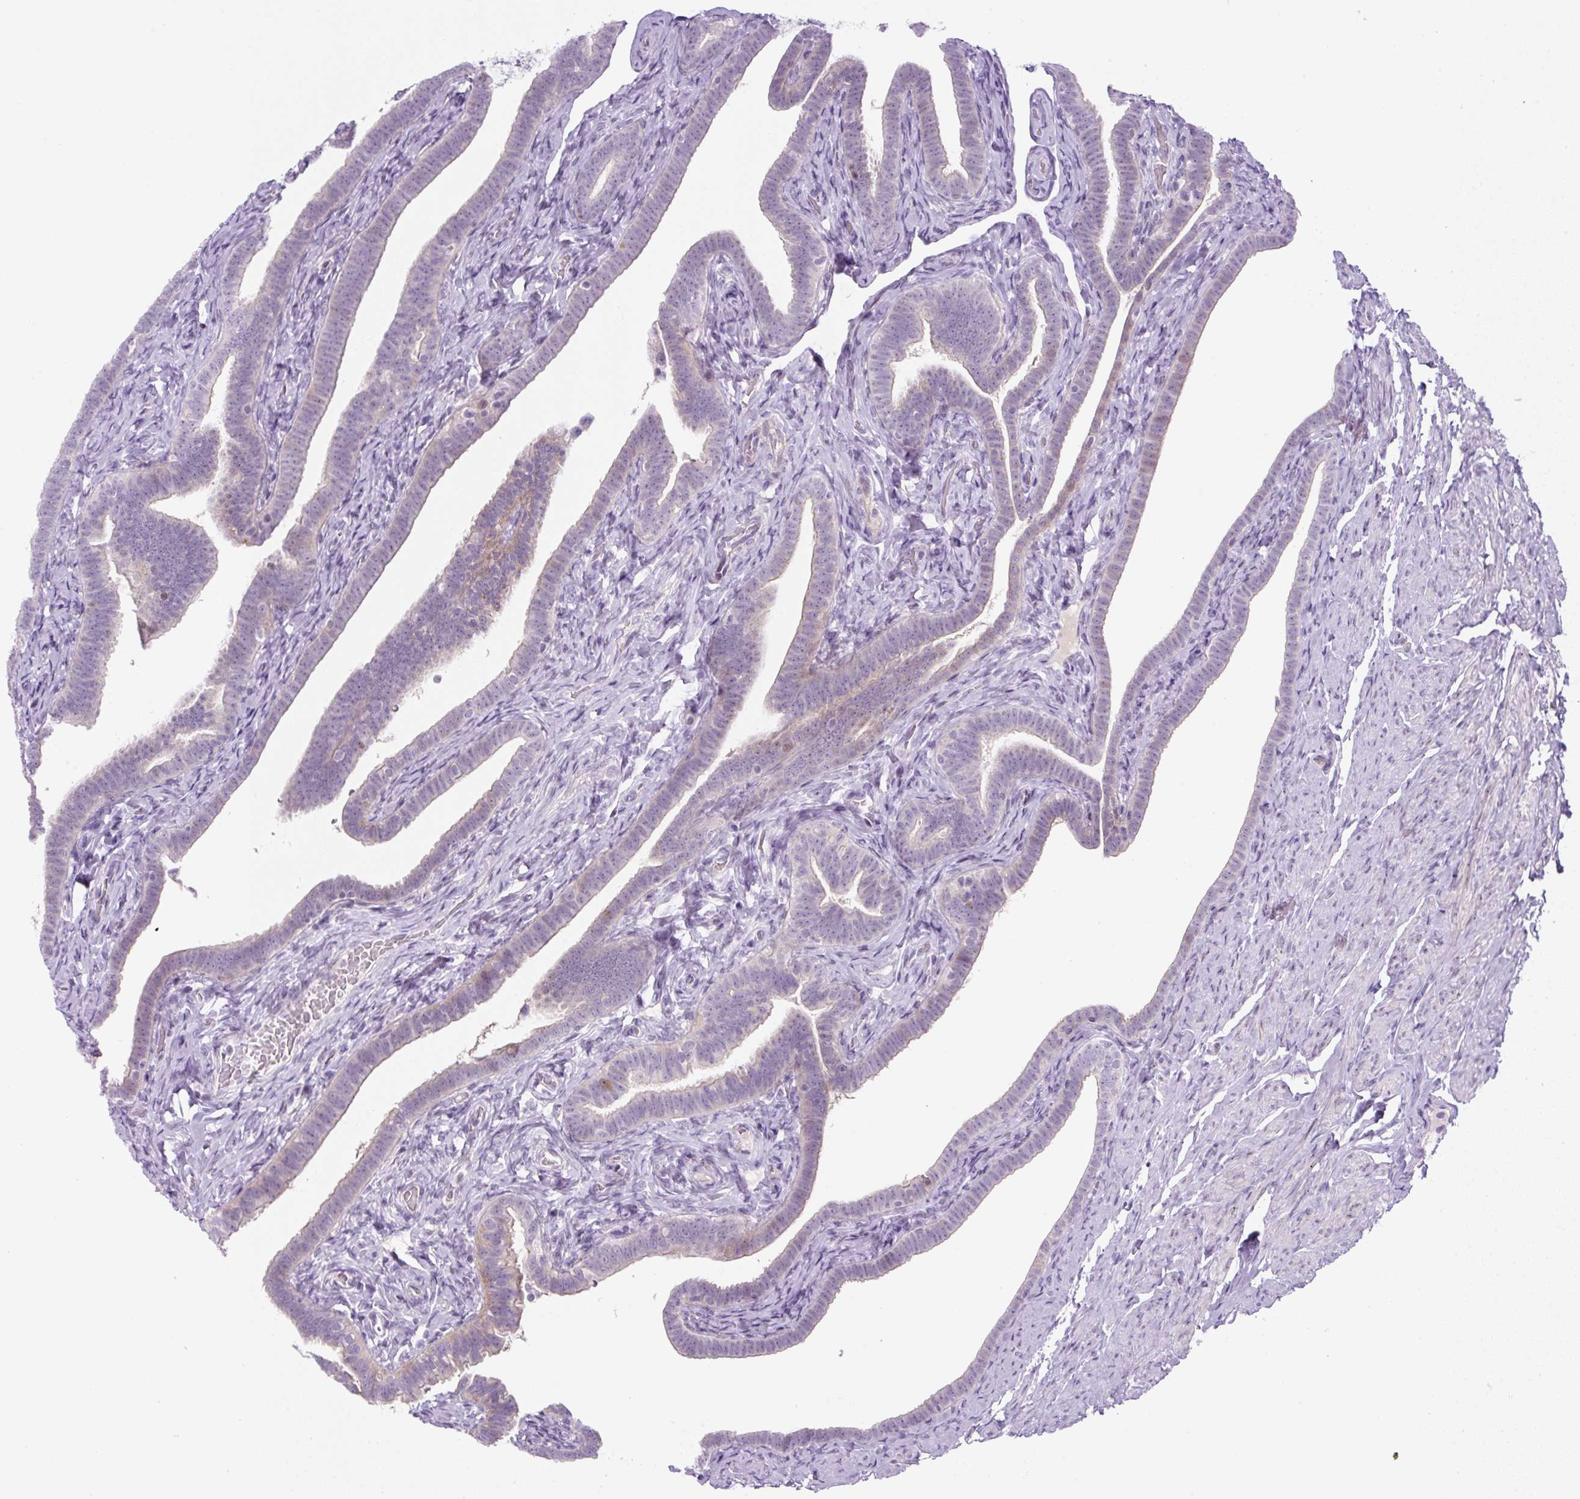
{"staining": {"intensity": "negative", "quantity": "none", "location": "none"}, "tissue": "fallopian tube", "cell_type": "Glandular cells", "image_type": "normal", "snomed": [{"axis": "morphology", "description": "Normal tissue, NOS"}, {"axis": "topography", "description": "Fallopian tube"}], "caption": "DAB immunohistochemical staining of unremarkable human fallopian tube demonstrates no significant positivity in glandular cells. (Brightfield microscopy of DAB IHC at high magnification).", "gene": "ADAMTS19", "patient": {"sex": "female", "age": 69}}